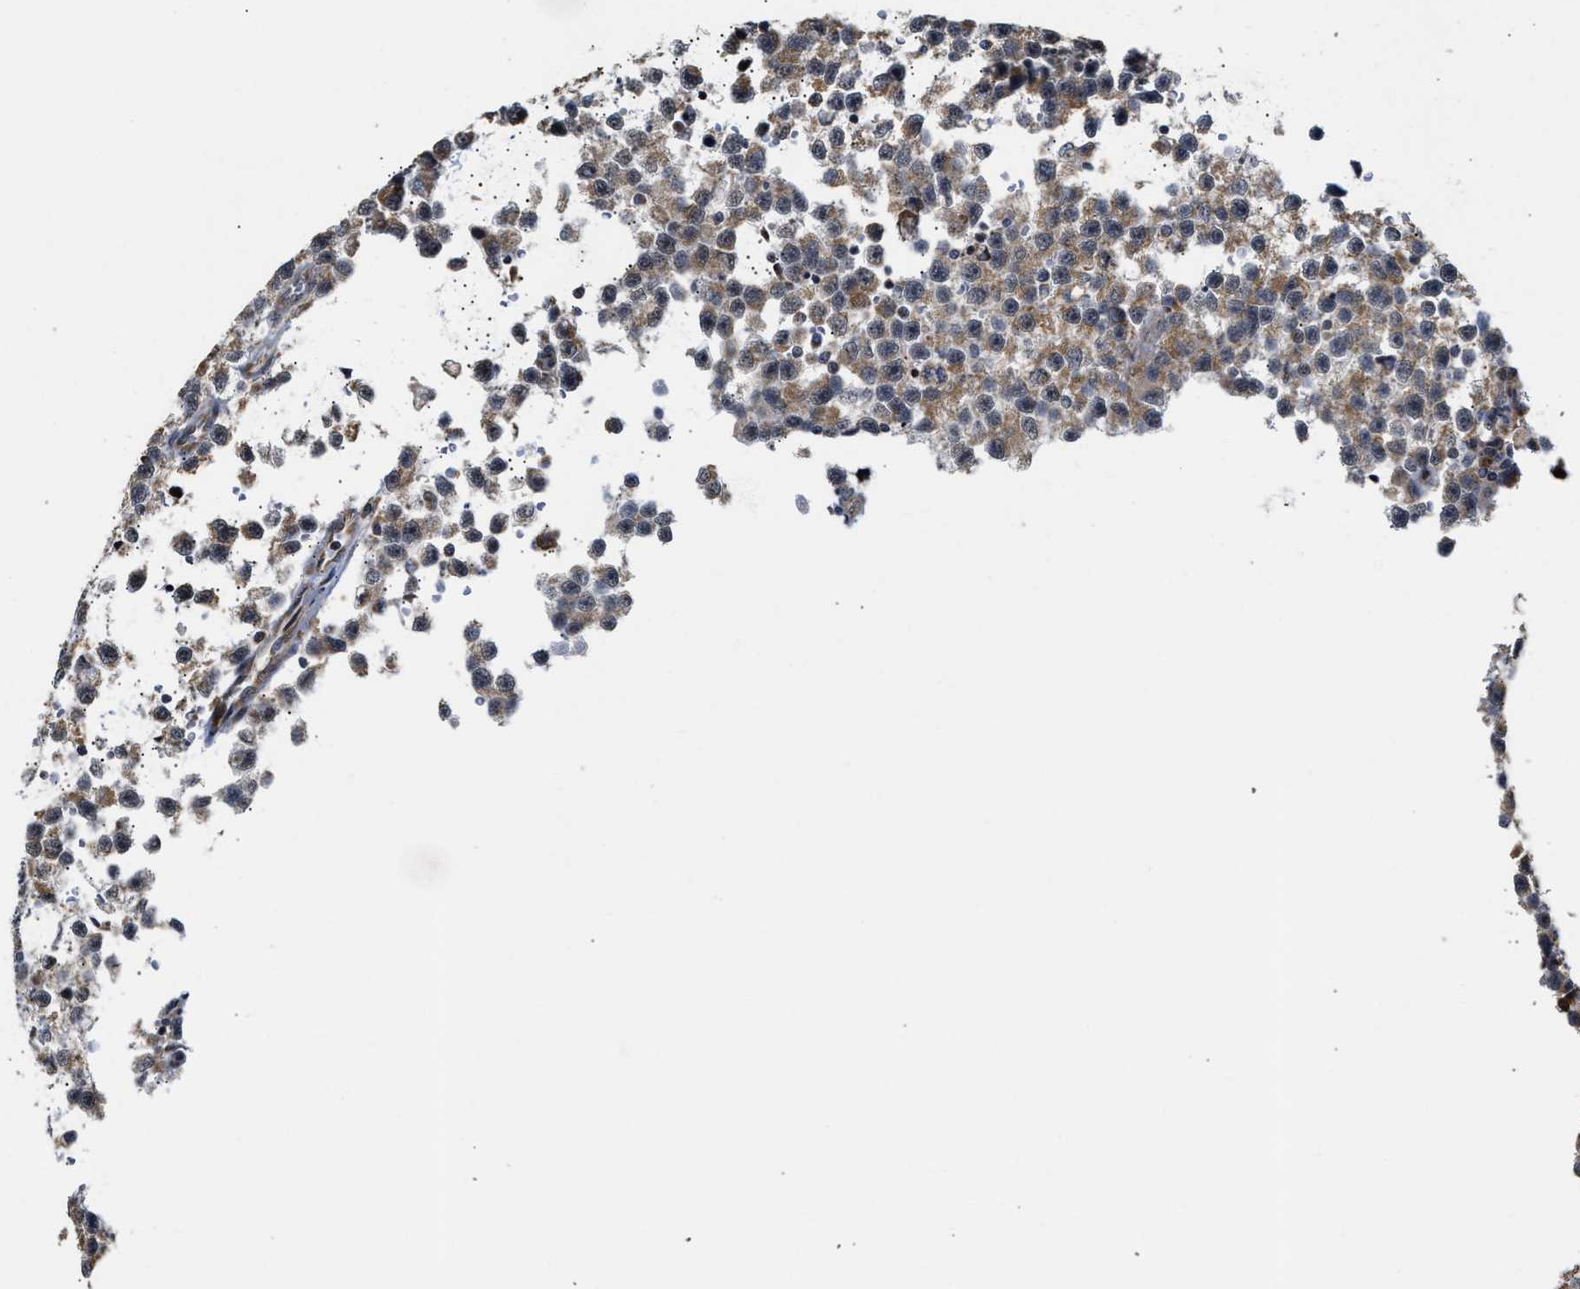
{"staining": {"intensity": "weak", "quantity": ">75%", "location": "cytoplasmic/membranous"}, "tissue": "testis cancer", "cell_type": "Tumor cells", "image_type": "cancer", "snomed": [{"axis": "morphology", "description": "Seminoma, NOS"}, {"axis": "topography", "description": "Testis"}], "caption": "High-power microscopy captured an IHC image of testis seminoma, revealing weak cytoplasmic/membranous positivity in about >75% of tumor cells.", "gene": "DEPTOR", "patient": {"sex": "male", "age": 33}}